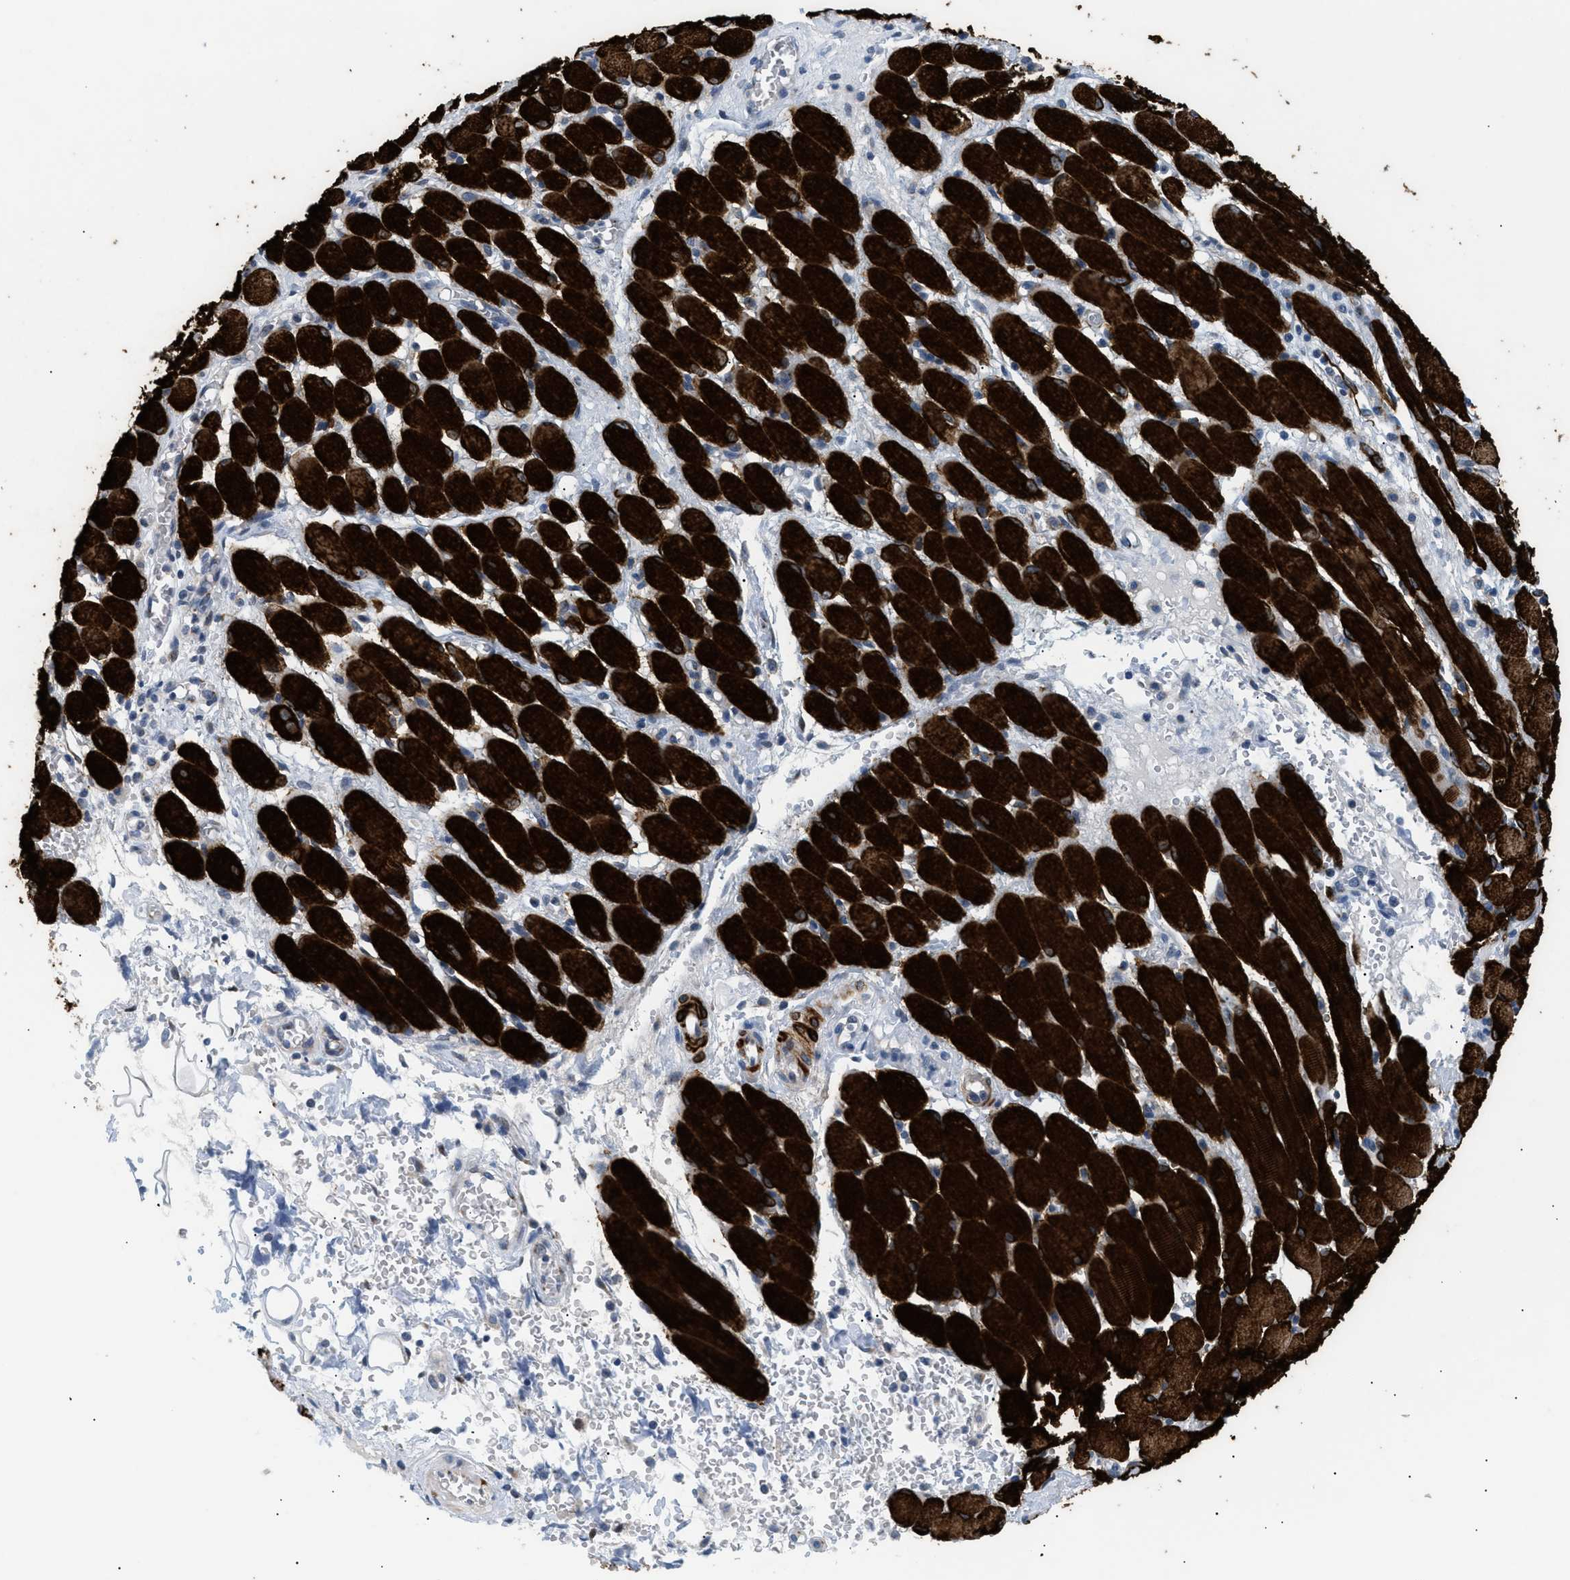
{"staining": {"intensity": "negative", "quantity": "none", "location": "none"}, "tissue": "adipose tissue", "cell_type": "Adipocytes", "image_type": "normal", "snomed": [{"axis": "morphology", "description": "Squamous cell carcinoma, NOS"}, {"axis": "topography", "description": "Oral tissue"}, {"axis": "topography", "description": "Head-Neck"}], "caption": "This is an immunohistochemistry image of unremarkable human adipose tissue. There is no expression in adipocytes.", "gene": "ICA1", "patient": {"sex": "female", "age": 50}}